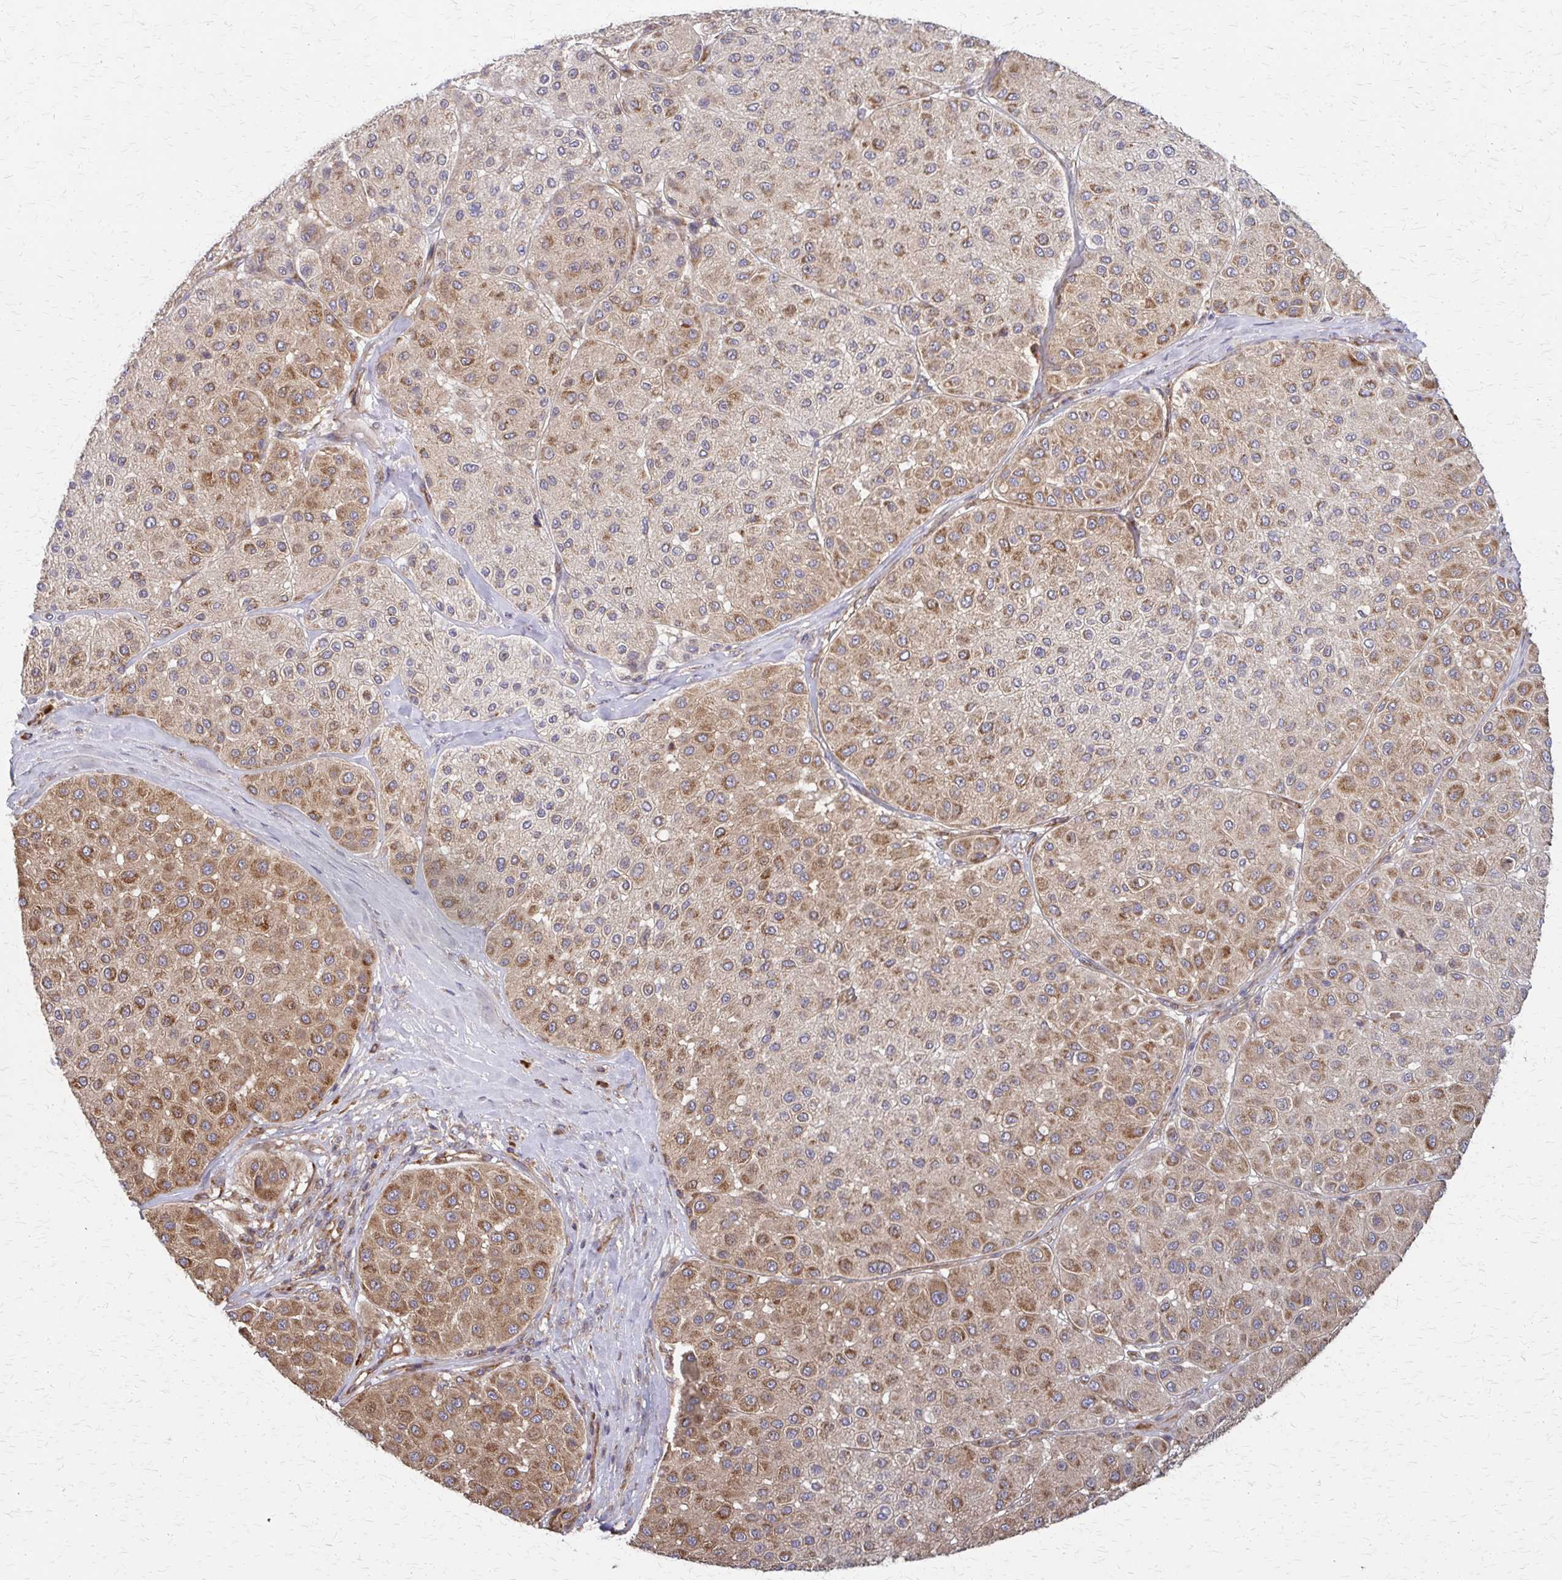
{"staining": {"intensity": "moderate", "quantity": ">75%", "location": "cytoplasmic/membranous"}, "tissue": "melanoma", "cell_type": "Tumor cells", "image_type": "cancer", "snomed": [{"axis": "morphology", "description": "Malignant melanoma, Metastatic site"}, {"axis": "topography", "description": "Smooth muscle"}], "caption": "A brown stain highlights moderate cytoplasmic/membranous expression of a protein in human malignant melanoma (metastatic site) tumor cells.", "gene": "EEF2", "patient": {"sex": "male", "age": 41}}